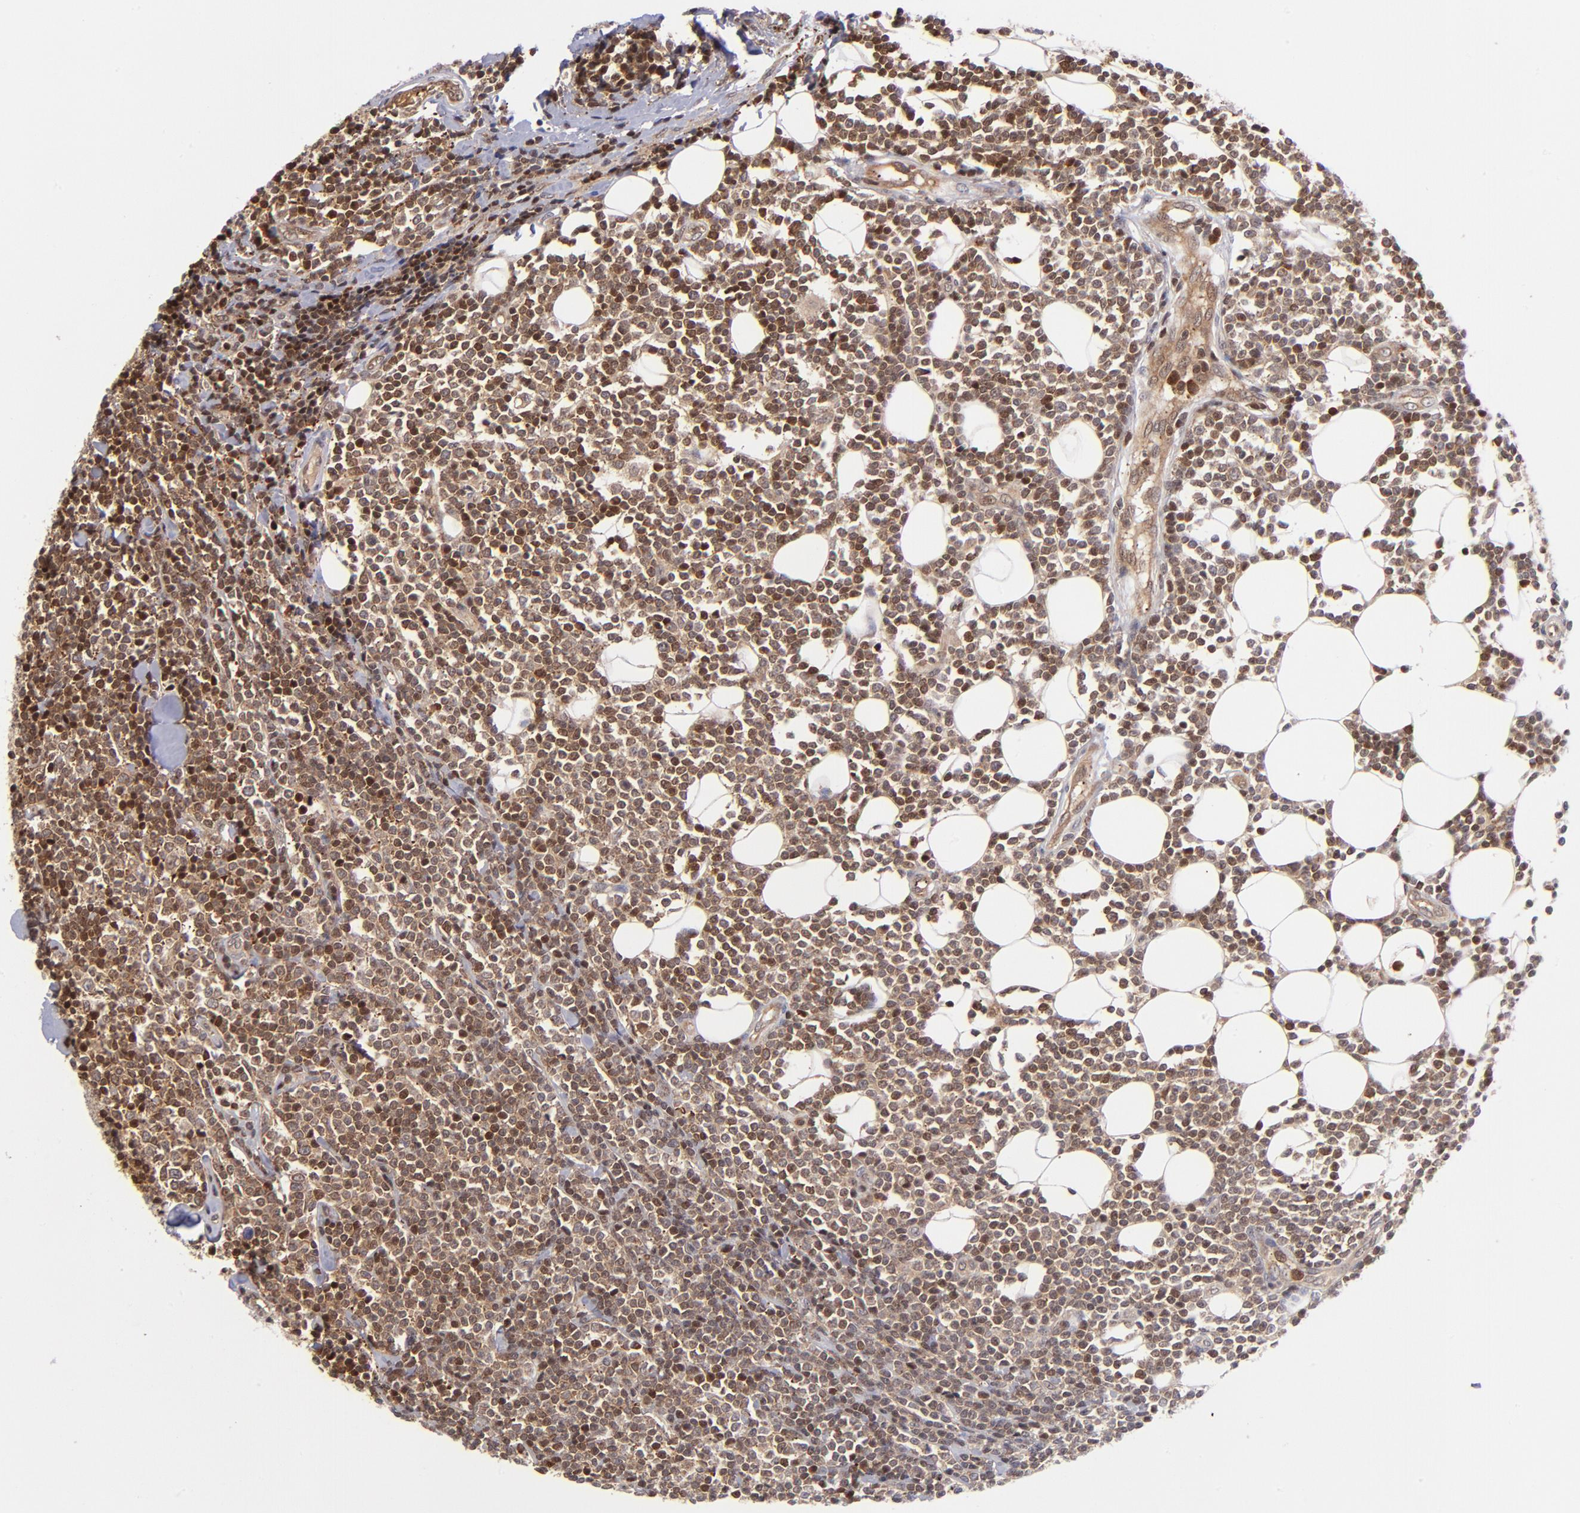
{"staining": {"intensity": "strong", "quantity": ">75%", "location": "cytoplasmic/membranous,nuclear"}, "tissue": "lymphoma", "cell_type": "Tumor cells", "image_type": "cancer", "snomed": [{"axis": "morphology", "description": "Malignant lymphoma, non-Hodgkin's type, Low grade"}, {"axis": "topography", "description": "Soft tissue"}], "caption": "Immunohistochemistry image of neoplastic tissue: lymphoma stained using immunohistochemistry (IHC) exhibits high levels of strong protein expression localized specifically in the cytoplasmic/membranous and nuclear of tumor cells, appearing as a cytoplasmic/membranous and nuclear brown color.", "gene": "YWHAB", "patient": {"sex": "male", "age": 92}}